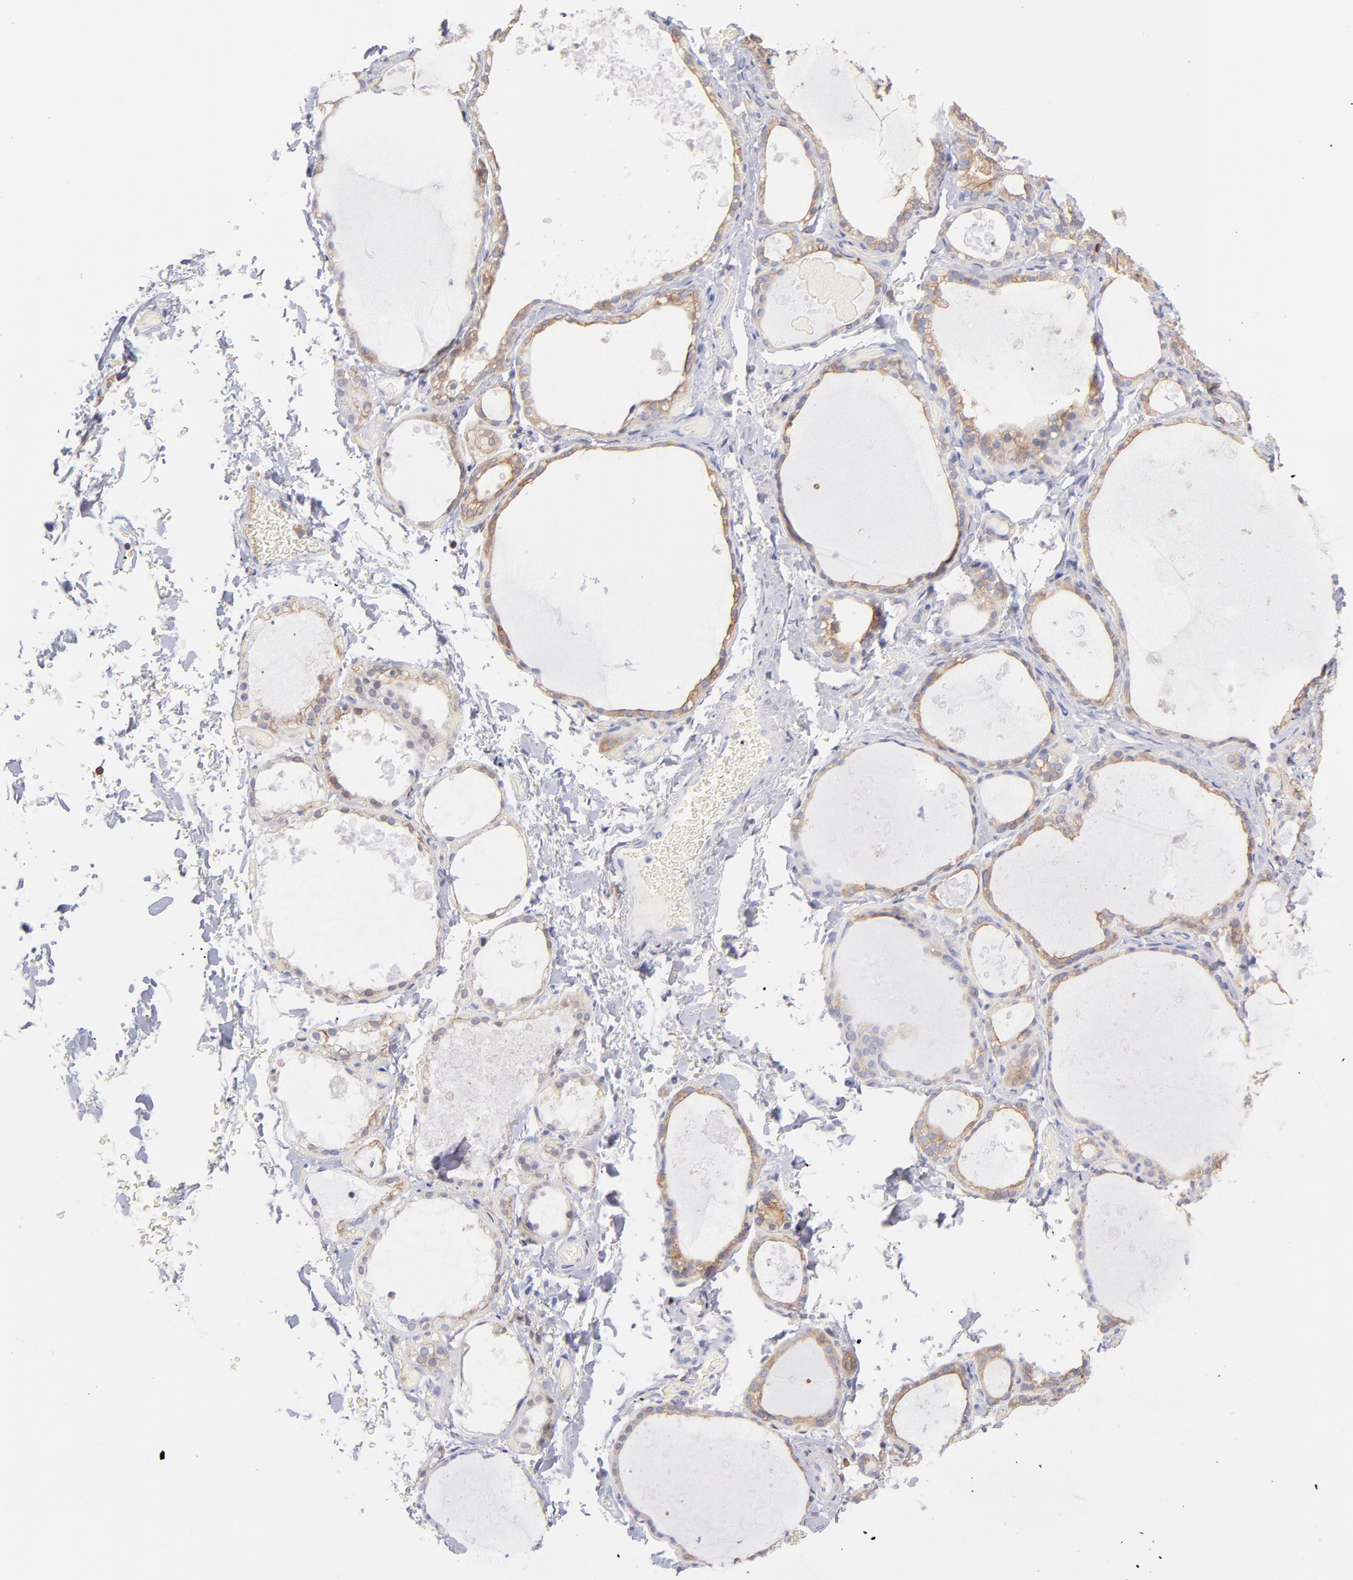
{"staining": {"intensity": "moderate", "quantity": "25%-75%", "location": "cytoplasmic/membranous"}, "tissue": "thyroid gland", "cell_type": "Glandular cells", "image_type": "normal", "snomed": [{"axis": "morphology", "description": "Normal tissue, NOS"}, {"axis": "topography", "description": "Thyroid gland"}], "caption": "Glandular cells show medium levels of moderate cytoplasmic/membranous staining in approximately 25%-75% of cells in benign human thyroid gland. The staining was performed using DAB to visualize the protein expression in brown, while the nuclei were stained in blue with hematoxylin (Magnification: 20x).", "gene": "PRKCA", "patient": {"sex": "male", "age": 61}}